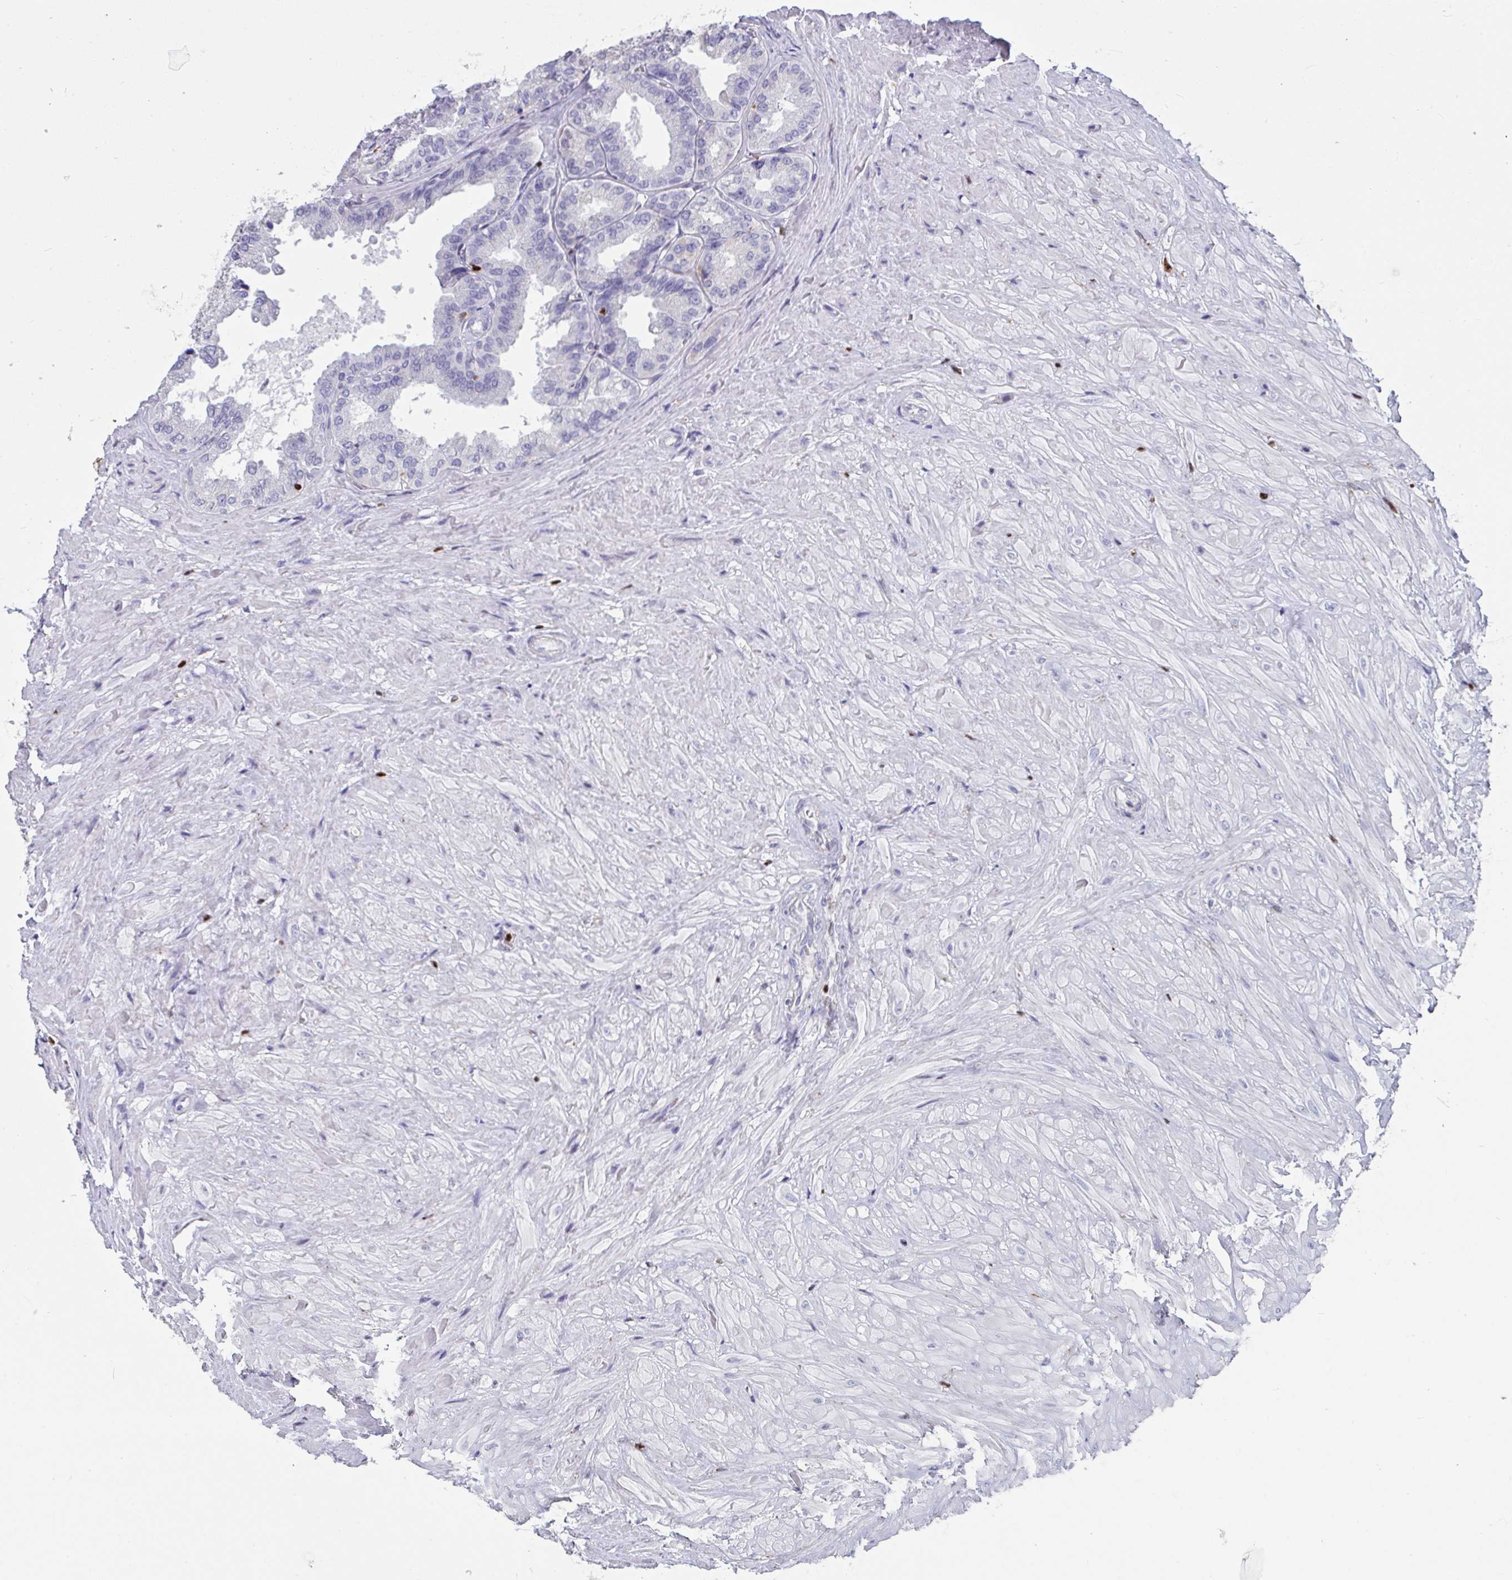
{"staining": {"intensity": "negative", "quantity": "none", "location": "none"}, "tissue": "seminal vesicle", "cell_type": "Glandular cells", "image_type": "normal", "snomed": [{"axis": "morphology", "description": "Normal tissue, NOS"}, {"axis": "topography", "description": "Seminal veicle"}], "caption": "DAB (3,3'-diaminobenzidine) immunohistochemical staining of unremarkable human seminal vesicle displays no significant expression in glandular cells. (Brightfield microscopy of DAB IHC at high magnification).", "gene": "ZNF586", "patient": {"sex": "male", "age": 68}}